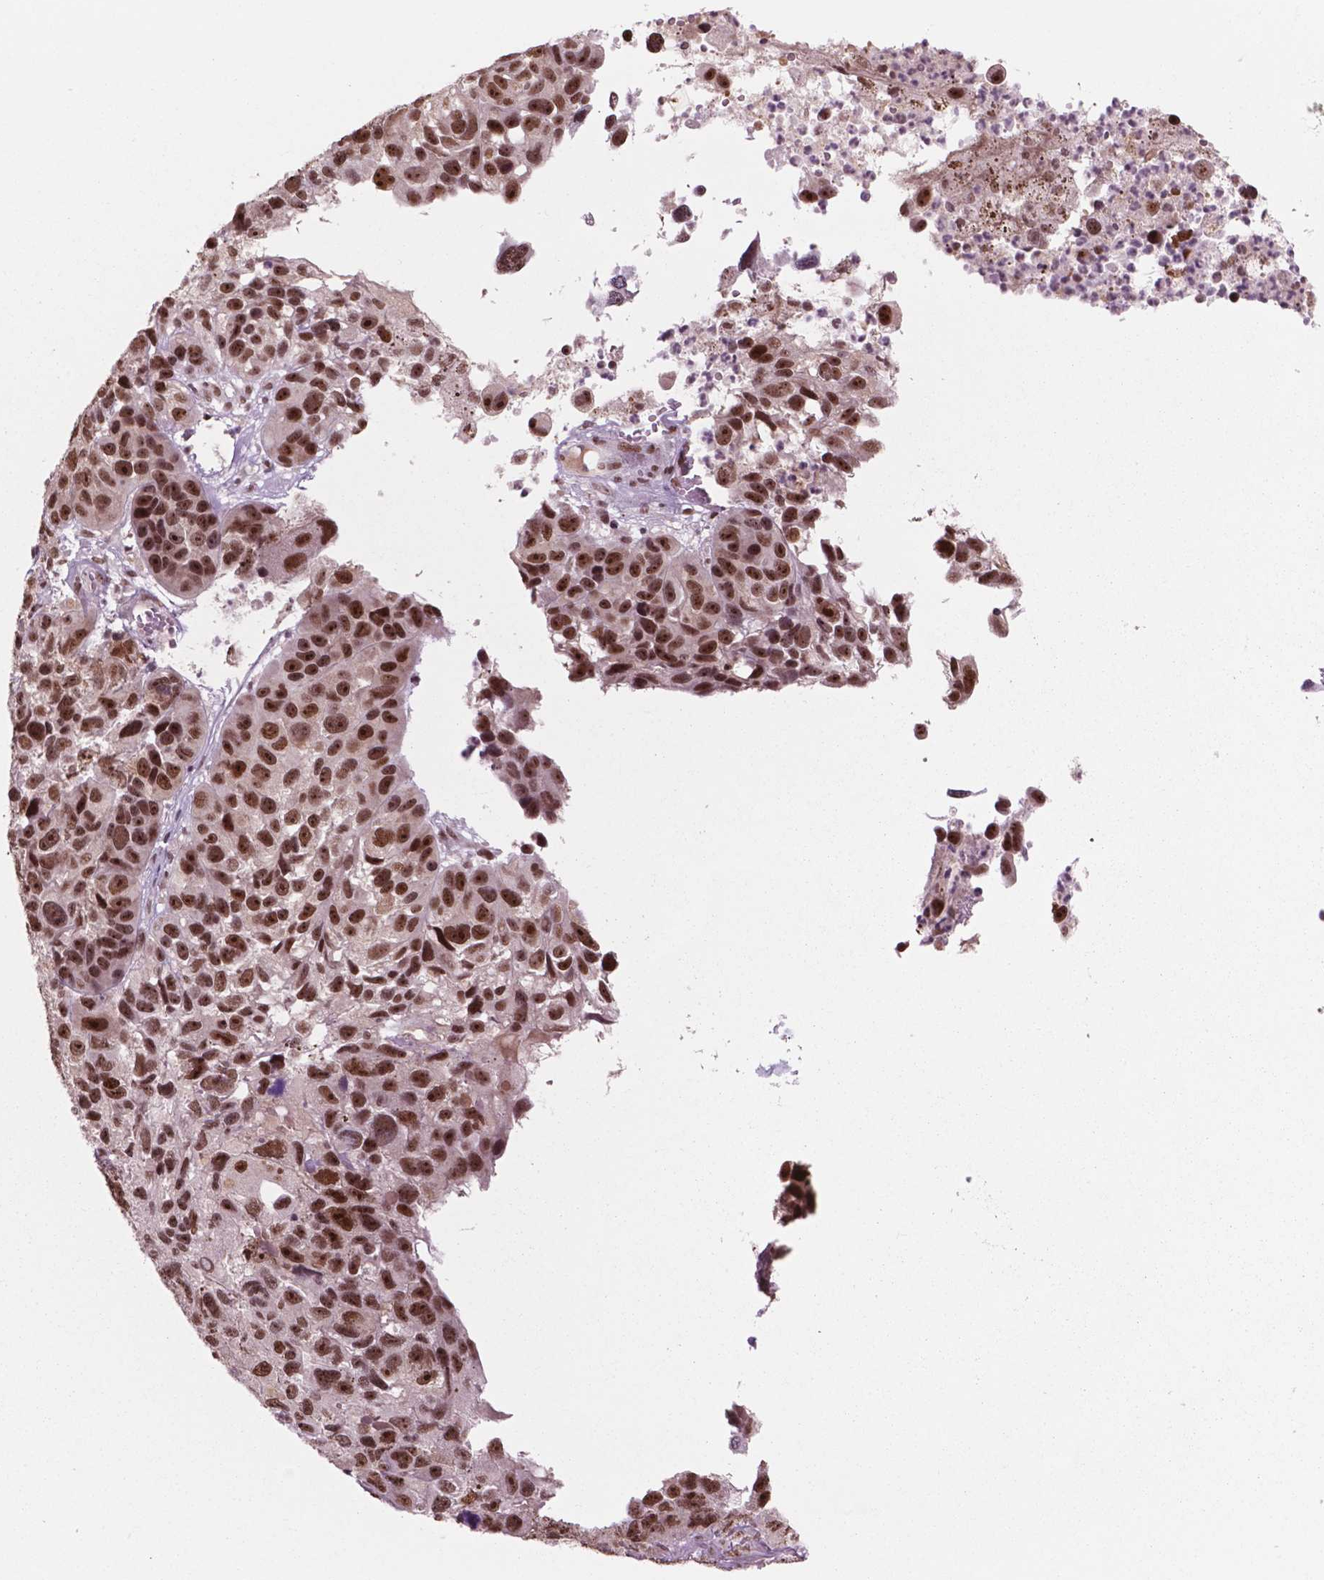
{"staining": {"intensity": "strong", "quantity": ">75%", "location": "nuclear"}, "tissue": "melanoma", "cell_type": "Tumor cells", "image_type": "cancer", "snomed": [{"axis": "morphology", "description": "Malignant melanoma, NOS"}, {"axis": "topography", "description": "Skin"}], "caption": "A high amount of strong nuclear expression is identified in about >75% of tumor cells in malignant melanoma tissue.", "gene": "POLR2E", "patient": {"sex": "male", "age": 53}}